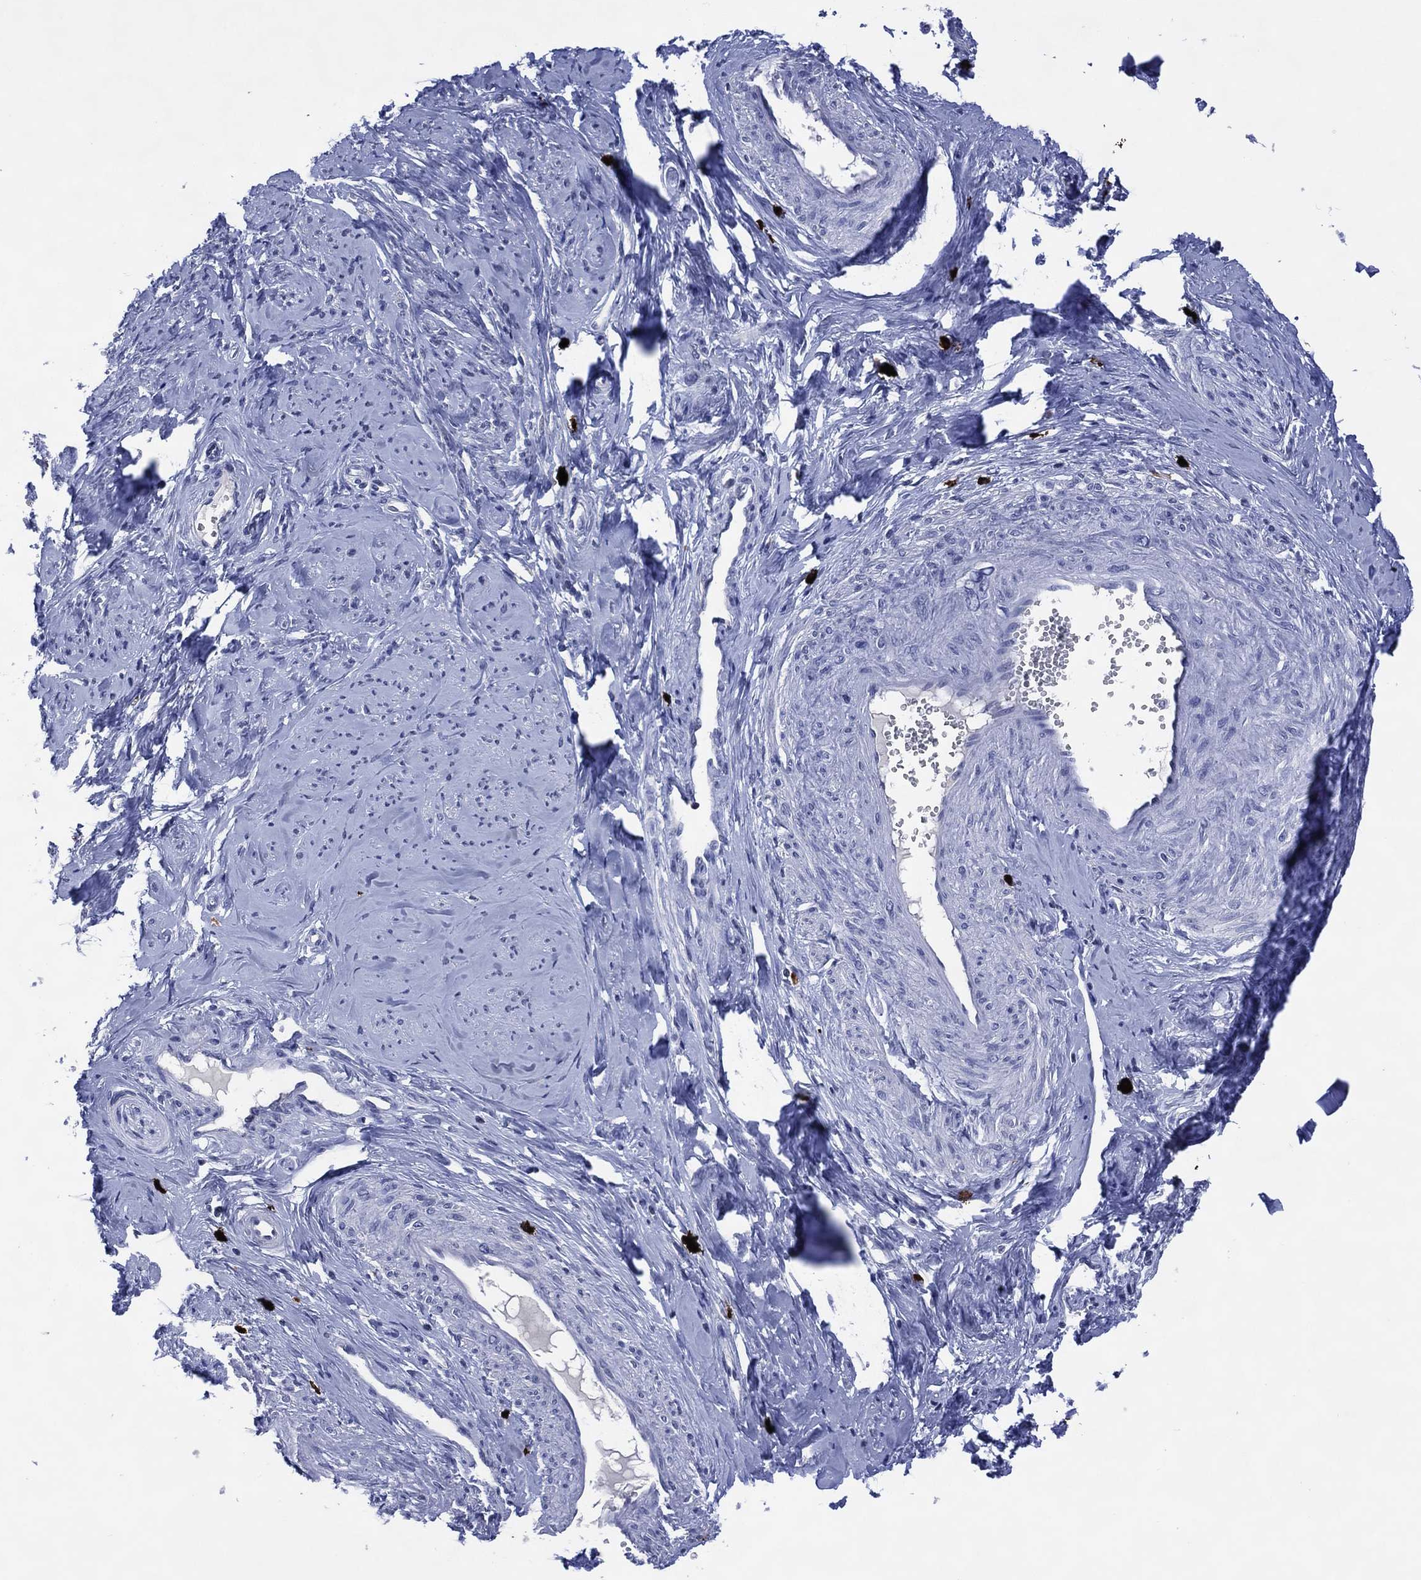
{"staining": {"intensity": "negative", "quantity": "none", "location": "none"}, "tissue": "smooth muscle", "cell_type": "Smooth muscle cells", "image_type": "normal", "snomed": [{"axis": "morphology", "description": "Normal tissue, NOS"}, {"axis": "topography", "description": "Smooth muscle"}], "caption": "Immunohistochemistry micrograph of benign human smooth muscle stained for a protein (brown), which demonstrates no expression in smooth muscle cells.", "gene": "USP26", "patient": {"sex": "female", "age": 48}}